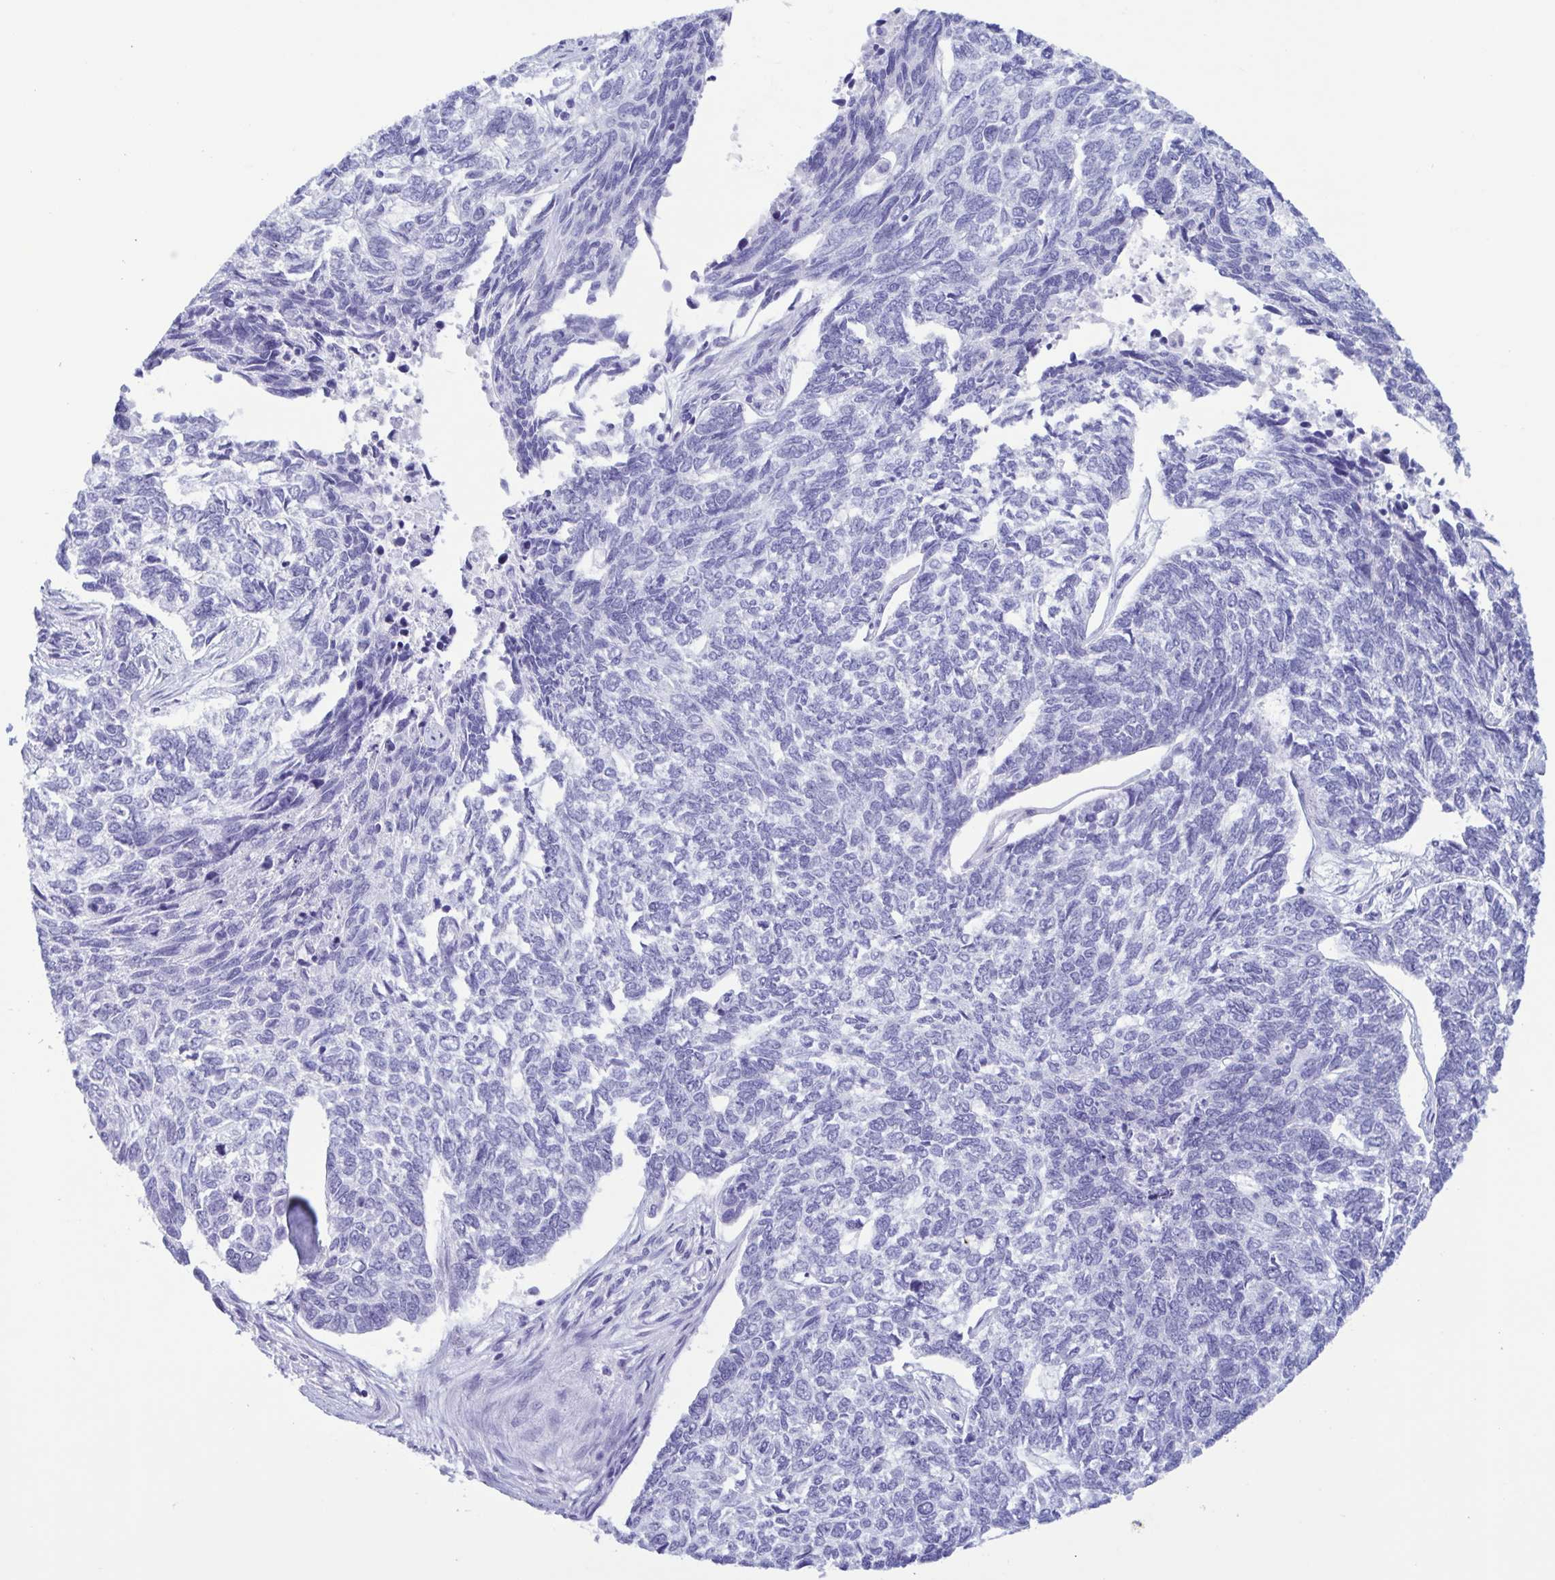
{"staining": {"intensity": "negative", "quantity": "none", "location": "none"}, "tissue": "skin cancer", "cell_type": "Tumor cells", "image_type": "cancer", "snomed": [{"axis": "morphology", "description": "Basal cell carcinoma"}, {"axis": "topography", "description": "Skin"}], "caption": "High magnification brightfield microscopy of skin basal cell carcinoma stained with DAB (brown) and counterstained with hematoxylin (blue): tumor cells show no significant expression.", "gene": "LTF", "patient": {"sex": "female", "age": 65}}